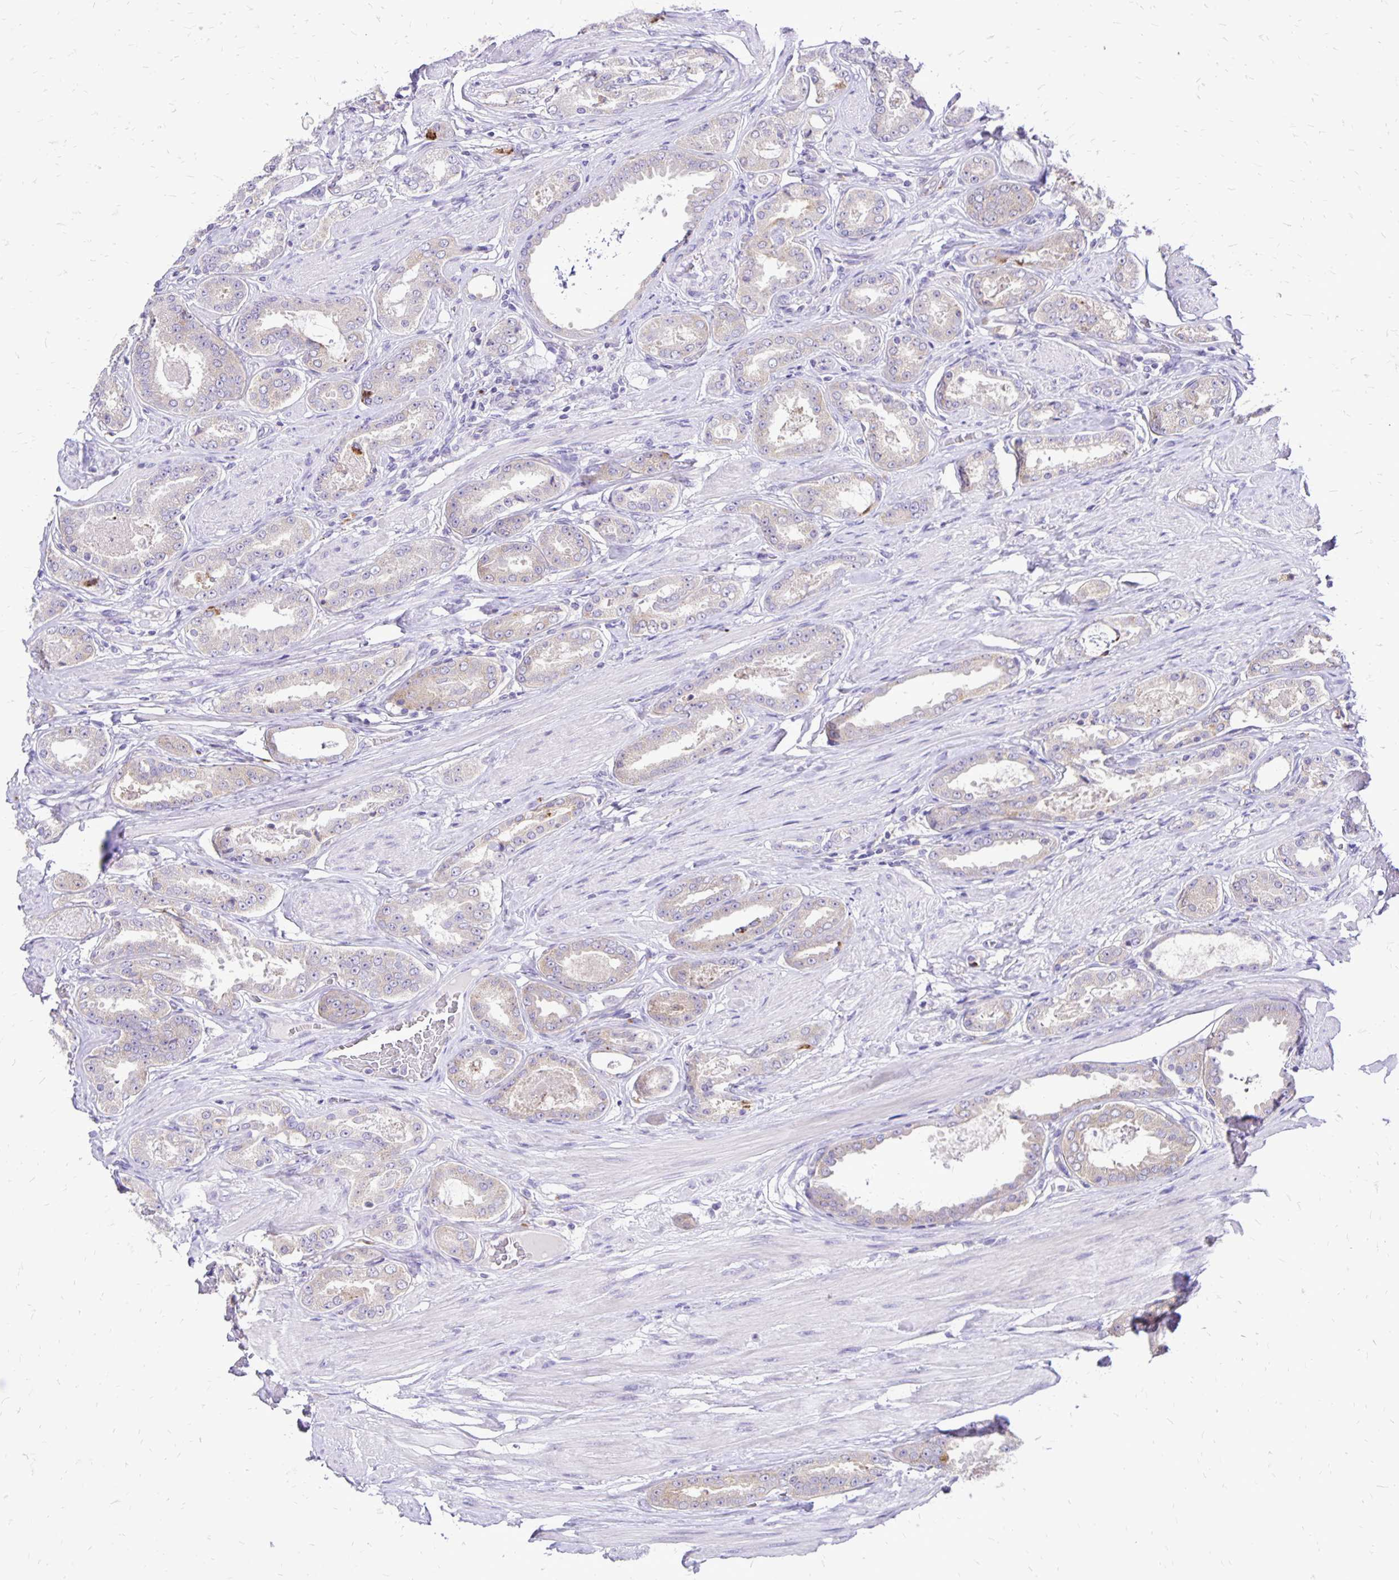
{"staining": {"intensity": "weak", "quantity": "25%-75%", "location": "cytoplasmic/membranous"}, "tissue": "prostate cancer", "cell_type": "Tumor cells", "image_type": "cancer", "snomed": [{"axis": "morphology", "description": "Adenocarcinoma, High grade"}, {"axis": "topography", "description": "Prostate"}], "caption": "Protein staining of prostate cancer (high-grade adenocarcinoma) tissue exhibits weak cytoplasmic/membranous positivity in approximately 25%-75% of tumor cells.", "gene": "EIF5A", "patient": {"sex": "male", "age": 63}}